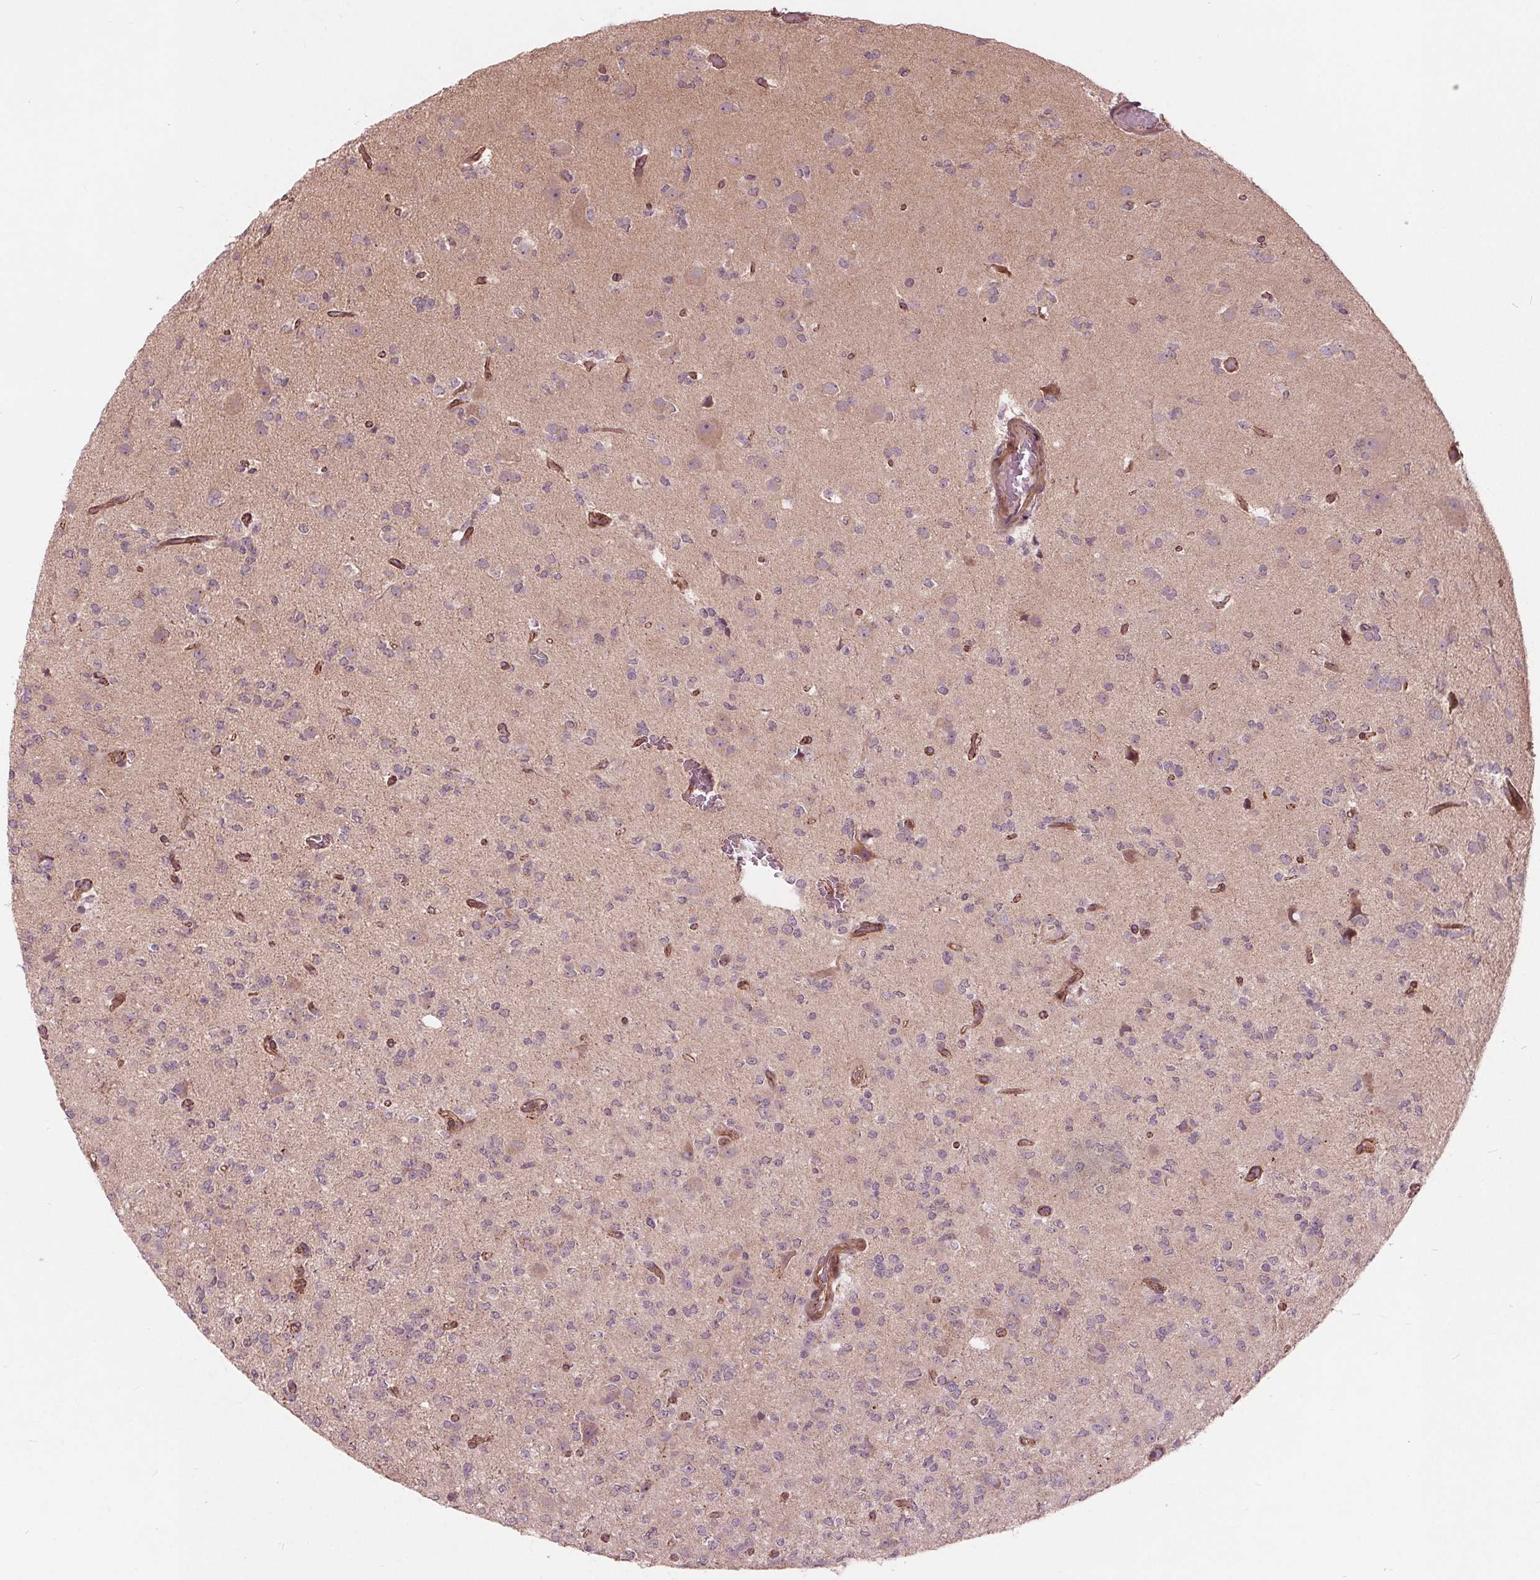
{"staining": {"intensity": "negative", "quantity": "none", "location": "none"}, "tissue": "glioma", "cell_type": "Tumor cells", "image_type": "cancer", "snomed": [{"axis": "morphology", "description": "Glioma, malignant, Low grade"}, {"axis": "topography", "description": "Brain"}], "caption": "Immunohistochemistry (IHC) of human glioma exhibits no staining in tumor cells. (DAB (3,3'-diaminobenzidine) IHC with hematoxylin counter stain).", "gene": "TXNIP", "patient": {"sex": "male", "age": 27}}